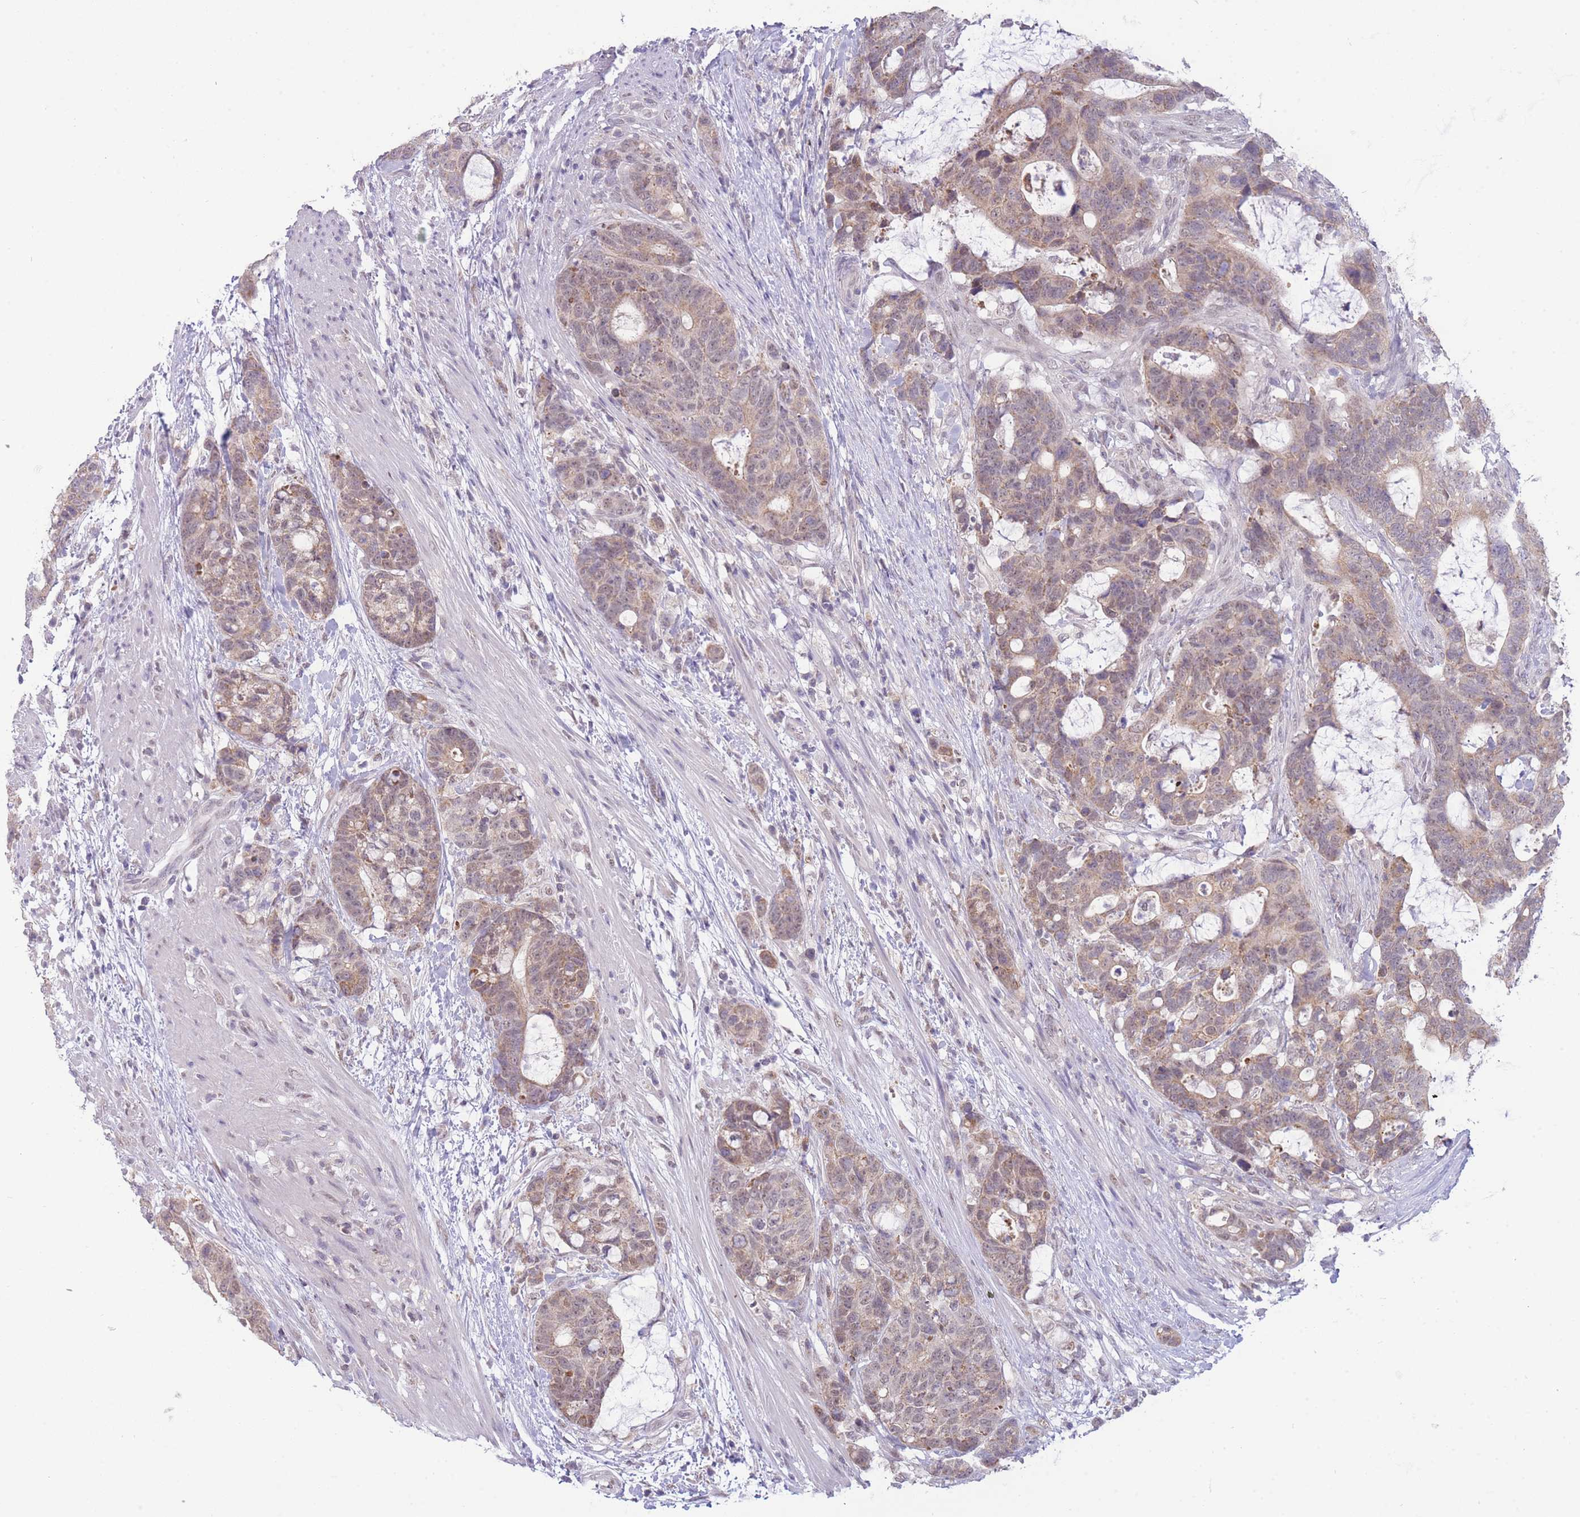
{"staining": {"intensity": "moderate", "quantity": "25%-75%", "location": "cytoplasmic/membranous,nuclear"}, "tissue": "colorectal cancer", "cell_type": "Tumor cells", "image_type": "cancer", "snomed": [{"axis": "morphology", "description": "Adenocarcinoma, NOS"}, {"axis": "topography", "description": "Colon"}], "caption": "Immunohistochemical staining of adenocarcinoma (colorectal) demonstrates moderate cytoplasmic/membranous and nuclear protein staining in approximately 25%-75% of tumor cells.", "gene": "GOLGA6L25", "patient": {"sex": "female", "age": 82}}